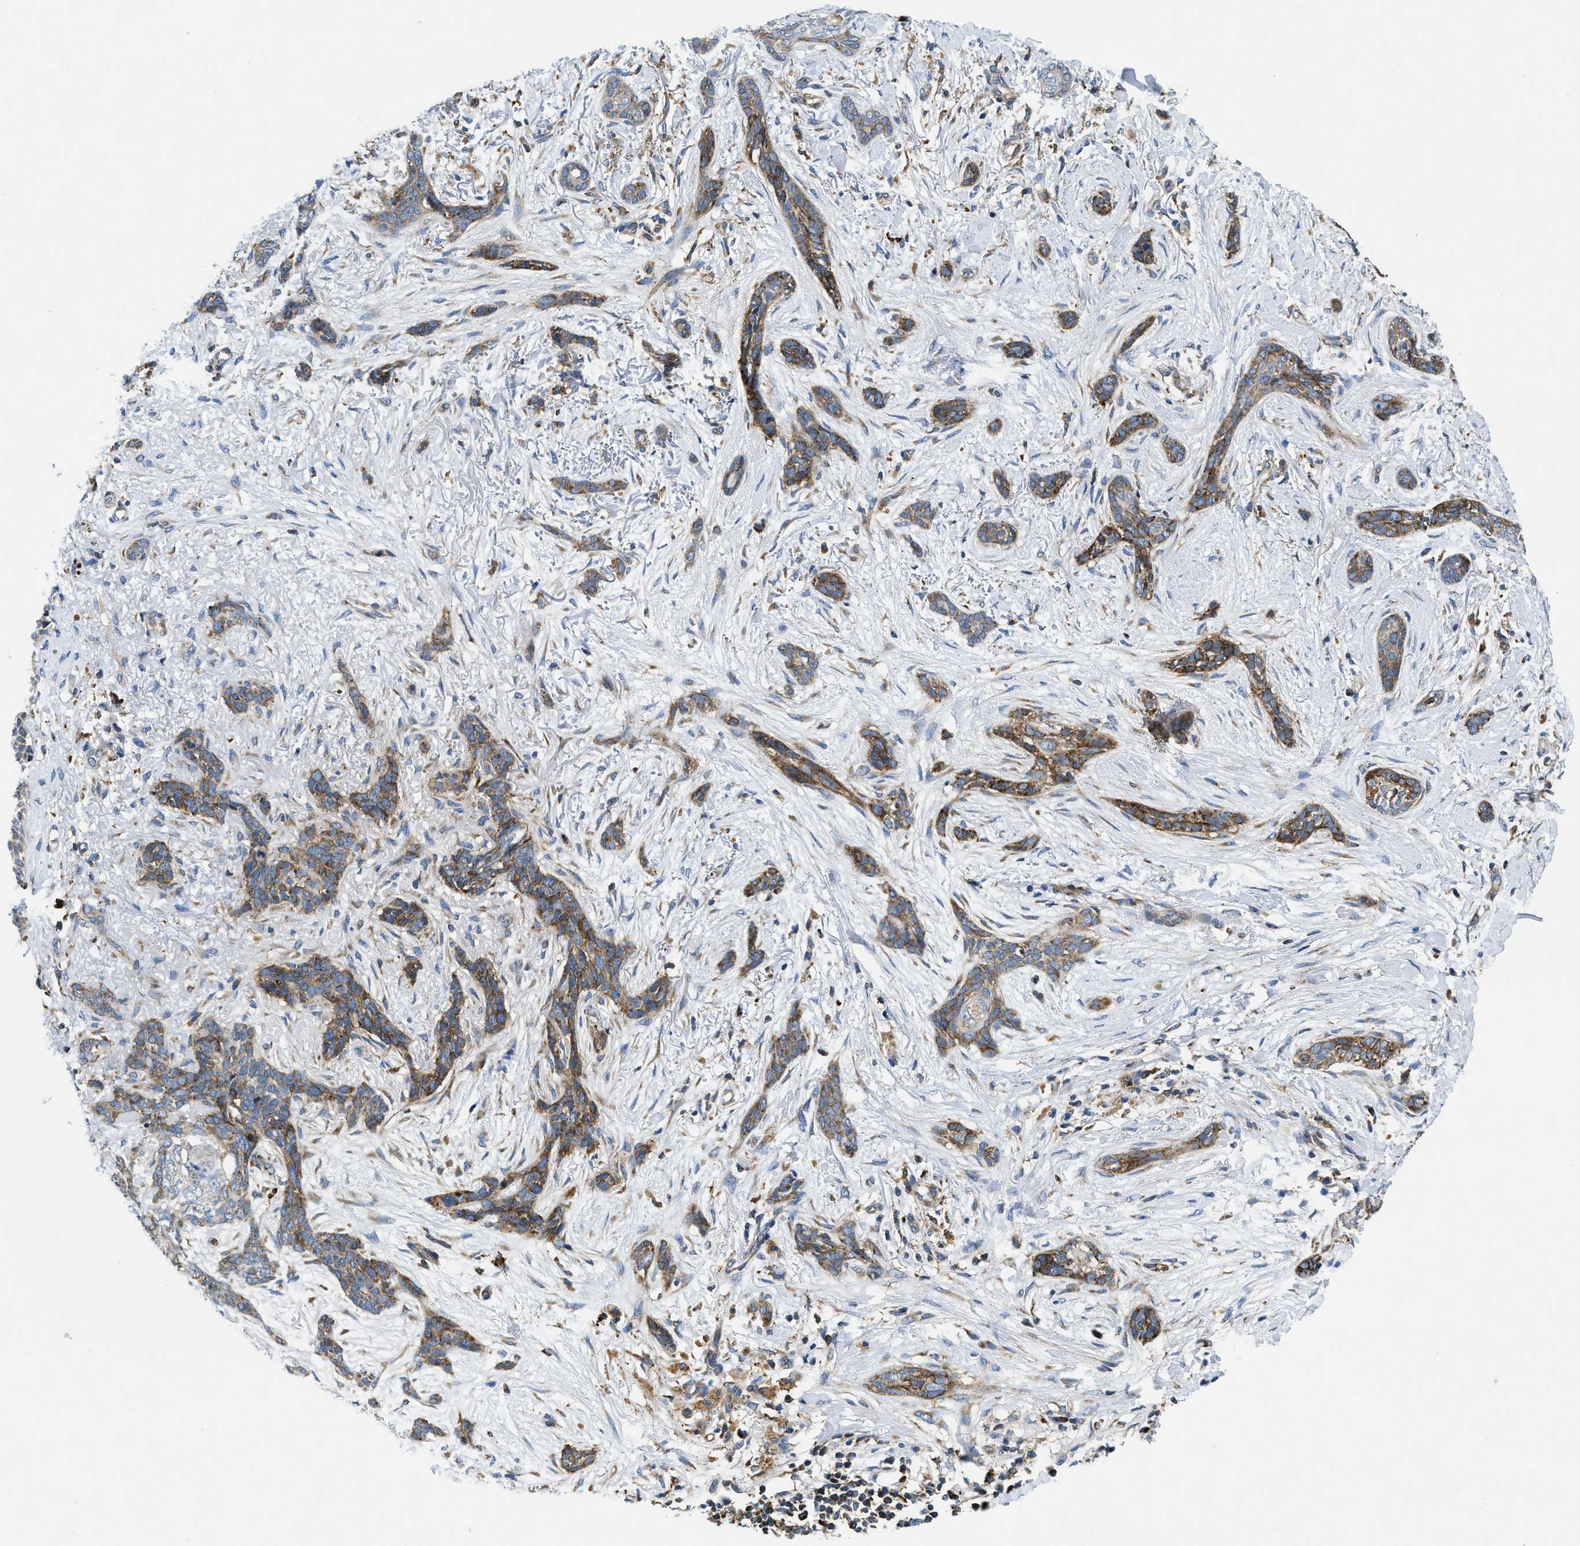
{"staining": {"intensity": "moderate", "quantity": ">75%", "location": "cytoplasmic/membranous"}, "tissue": "skin cancer", "cell_type": "Tumor cells", "image_type": "cancer", "snomed": [{"axis": "morphology", "description": "Basal cell carcinoma"}, {"axis": "morphology", "description": "Adnexal tumor, benign"}, {"axis": "topography", "description": "Skin"}], "caption": "This is a photomicrograph of immunohistochemistry staining of skin cancer, which shows moderate positivity in the cytoplasmic/membranous of tumor cells.", "gene": "CSPG4", "patient": {"sex": "female", "age": 42}}